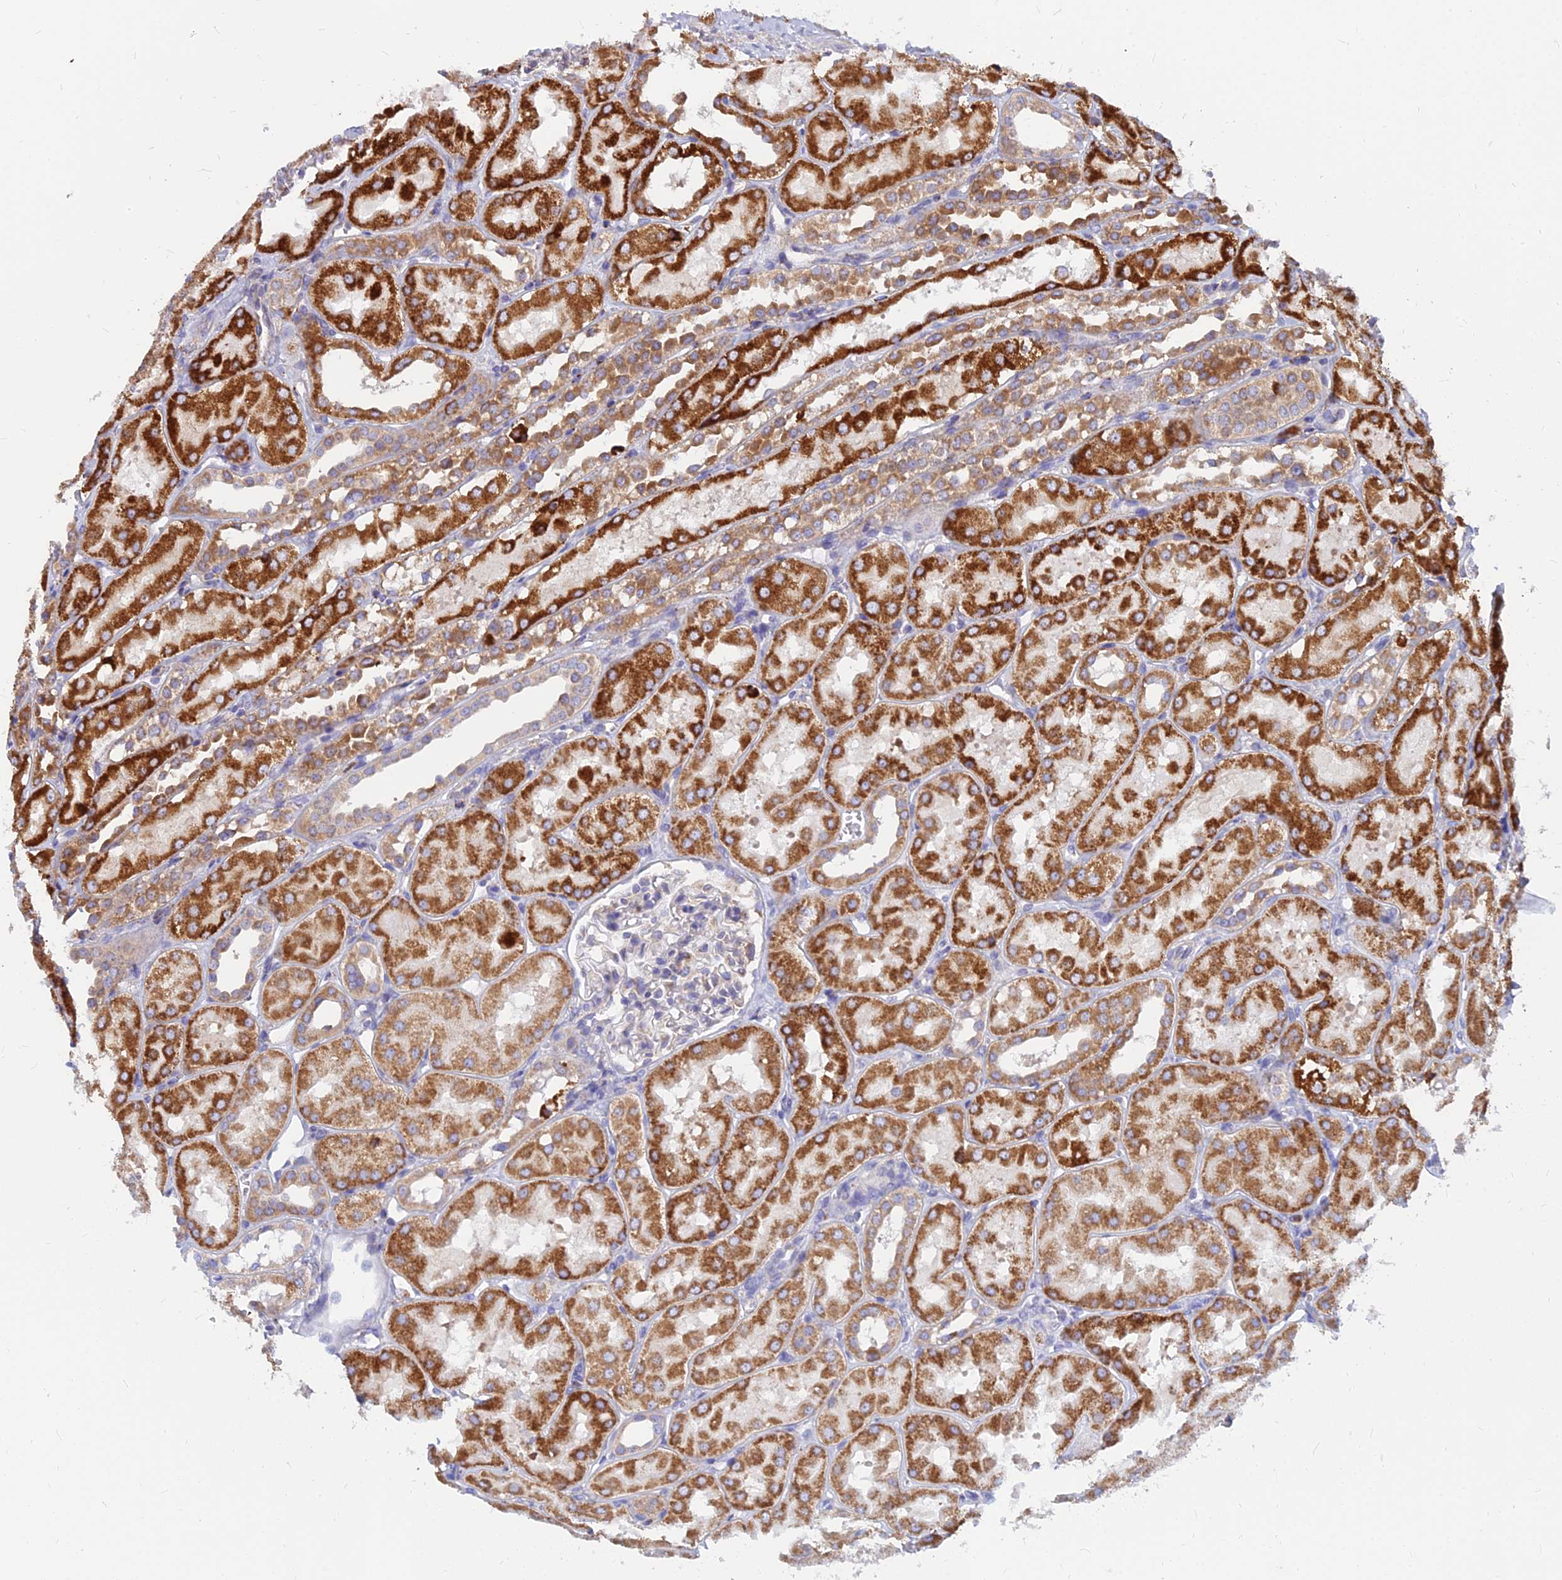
{"staining": {"intensity": "moderate", "quantity": "<25%", "location": "cytoplasmic/membranous"}, "tissue": "kidney", "cell_type": "Cells in glomeruli", "image_type": "normal", "snomed": [{"axis": "morphology", "description": "Normal tissue, NOS"}, {"axis": "topography", "description": "Kidney"}, {"axis": "topography", "description": "Urinary bladder"}], "caption": "This is a photomicrograph of immunohistochemistry staining of unremarkable kidney, which shows moderate expression in the cytoplasmic/membranous of cells in glomeruli.", "gene": "CCT6A", "patient": {"sex": "male", "age": 16}}